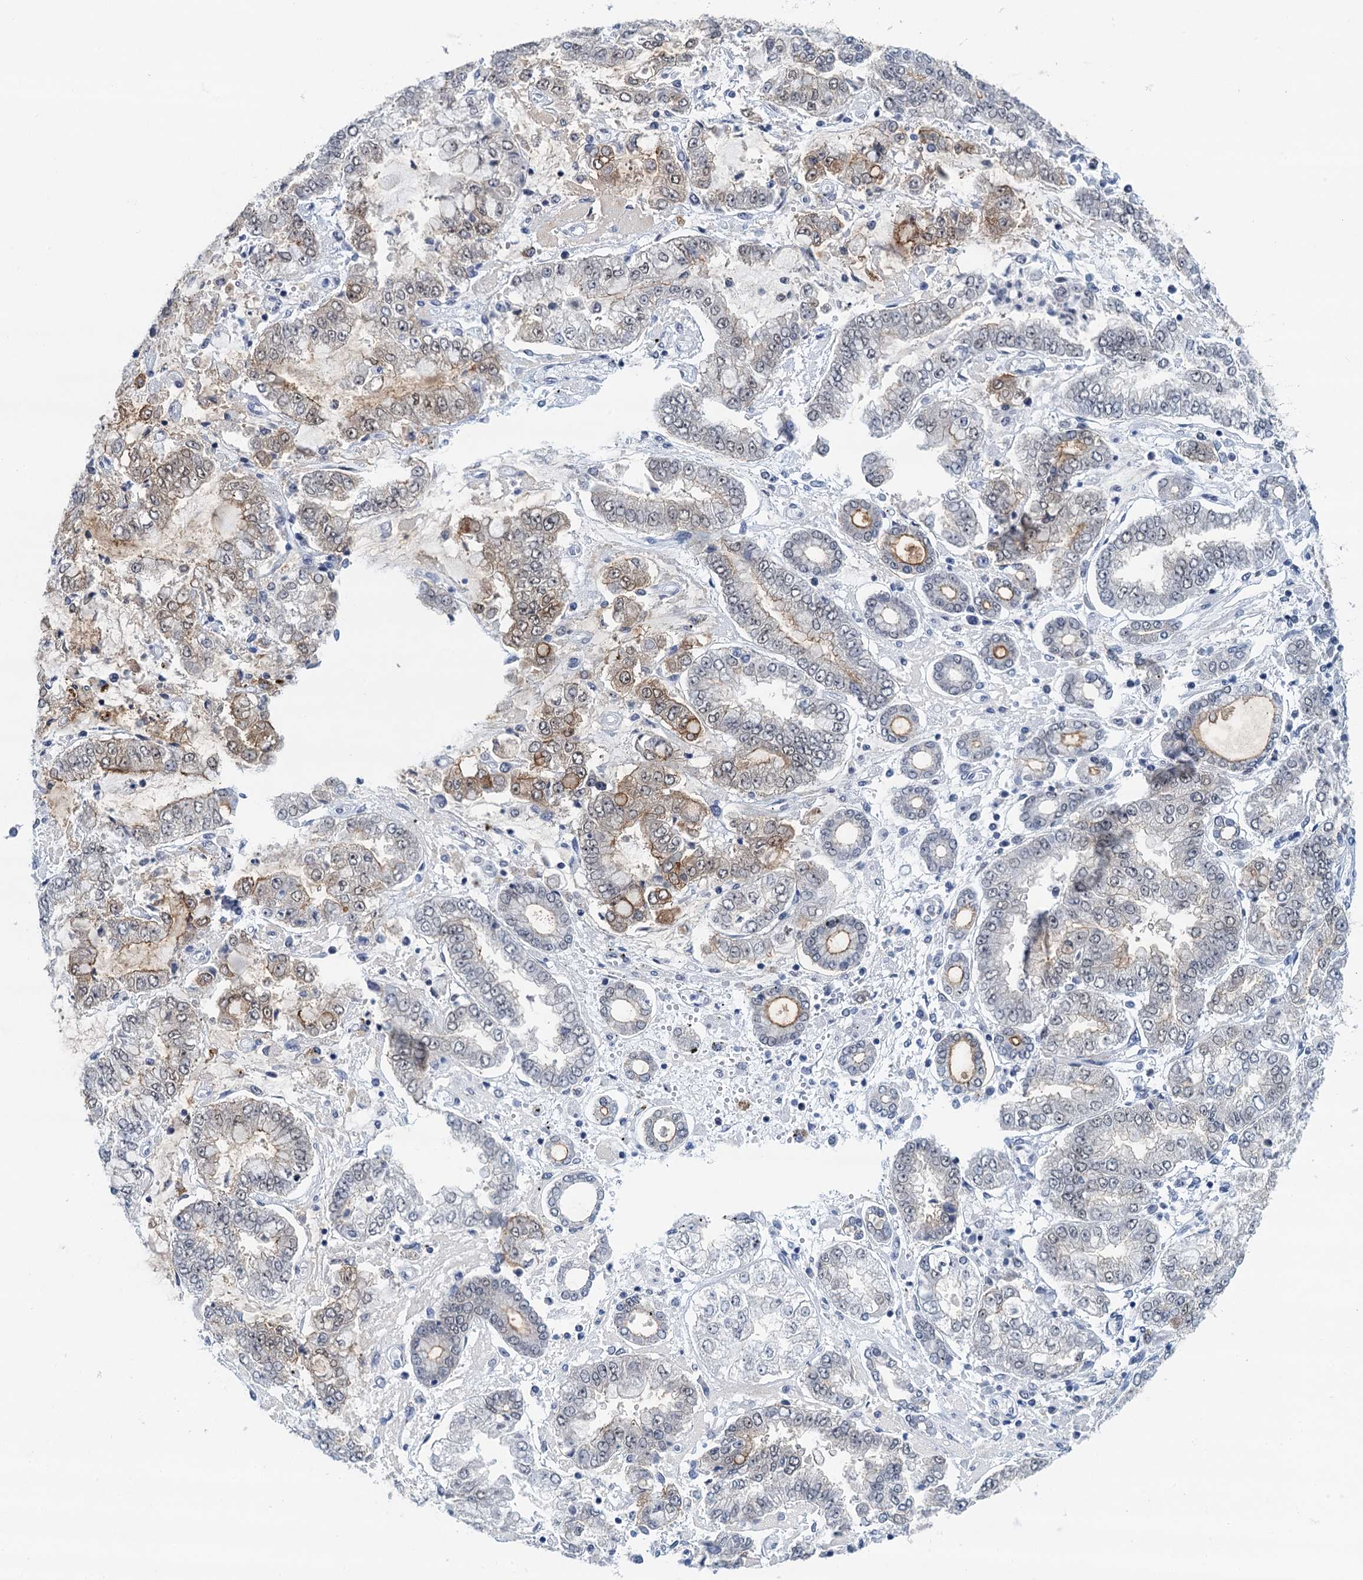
{"staining": {"intensity": "moderate", "quantity": "<25%", "location": "cytoplasmic/membranous"}, "tissue": "stomach cancer", "cell_type": "Tumor cells", "image_type": "cancer", "snomed": [{"axis": "morphology", "description": "Adenocarcinoma, NOS"}, {"axis": "topography", "description": "Stomach"}], "caption": "Tumor cells exhibit low levels of moderate cytoplasmic/membranous expression in about <25% of cells in stomach cancer (adenocarcinoma). (brown staining indicates protein expression, while blue staining denotes nuclei).", "gene": "EPS8L1", "patient": {"sex": "male", "age": 76}}